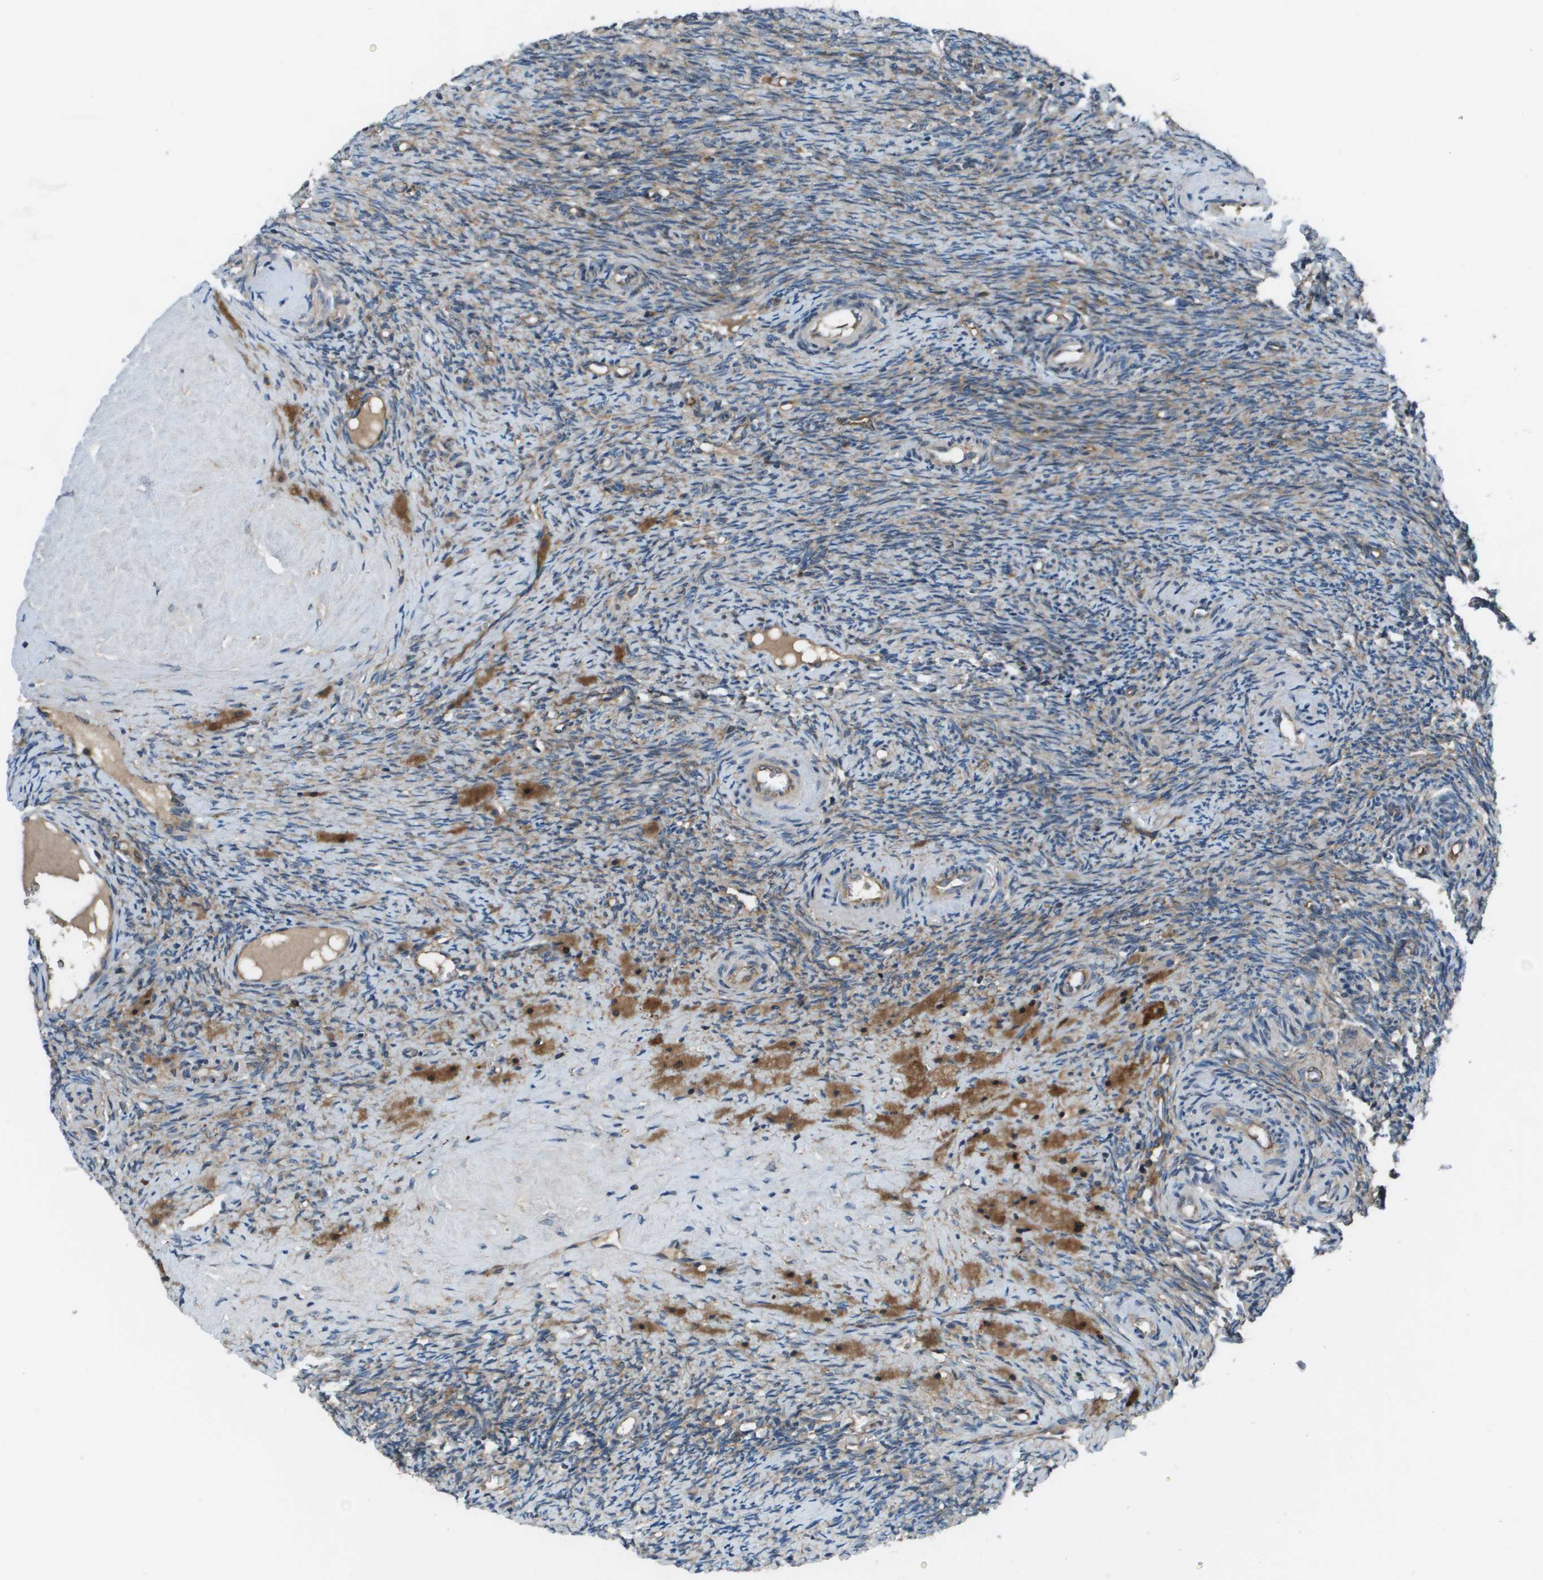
{"staining": {"intensity": "moderate", "quantity": "25%-75%", "location": "cytoplasmic/membranous"}, "tissue": "ovary", "cell_type": "Ovarian stroma cells", "image_type": "normal", "snomed": [{"axis": "morphology", "description": "Normal tissue, NOS"}, {"axis": "topography", "description": "Ovary"}], "caption": "This micrograph shows immunohistochemistry (IHC) staining of unremarkable ovary, with medium moderate cytoplasmic/membranous positivity in about 25%-75% of ovarian stroma cells.", "gene": "EIF3B", "patient": {"sex": "female", "age": 41}}